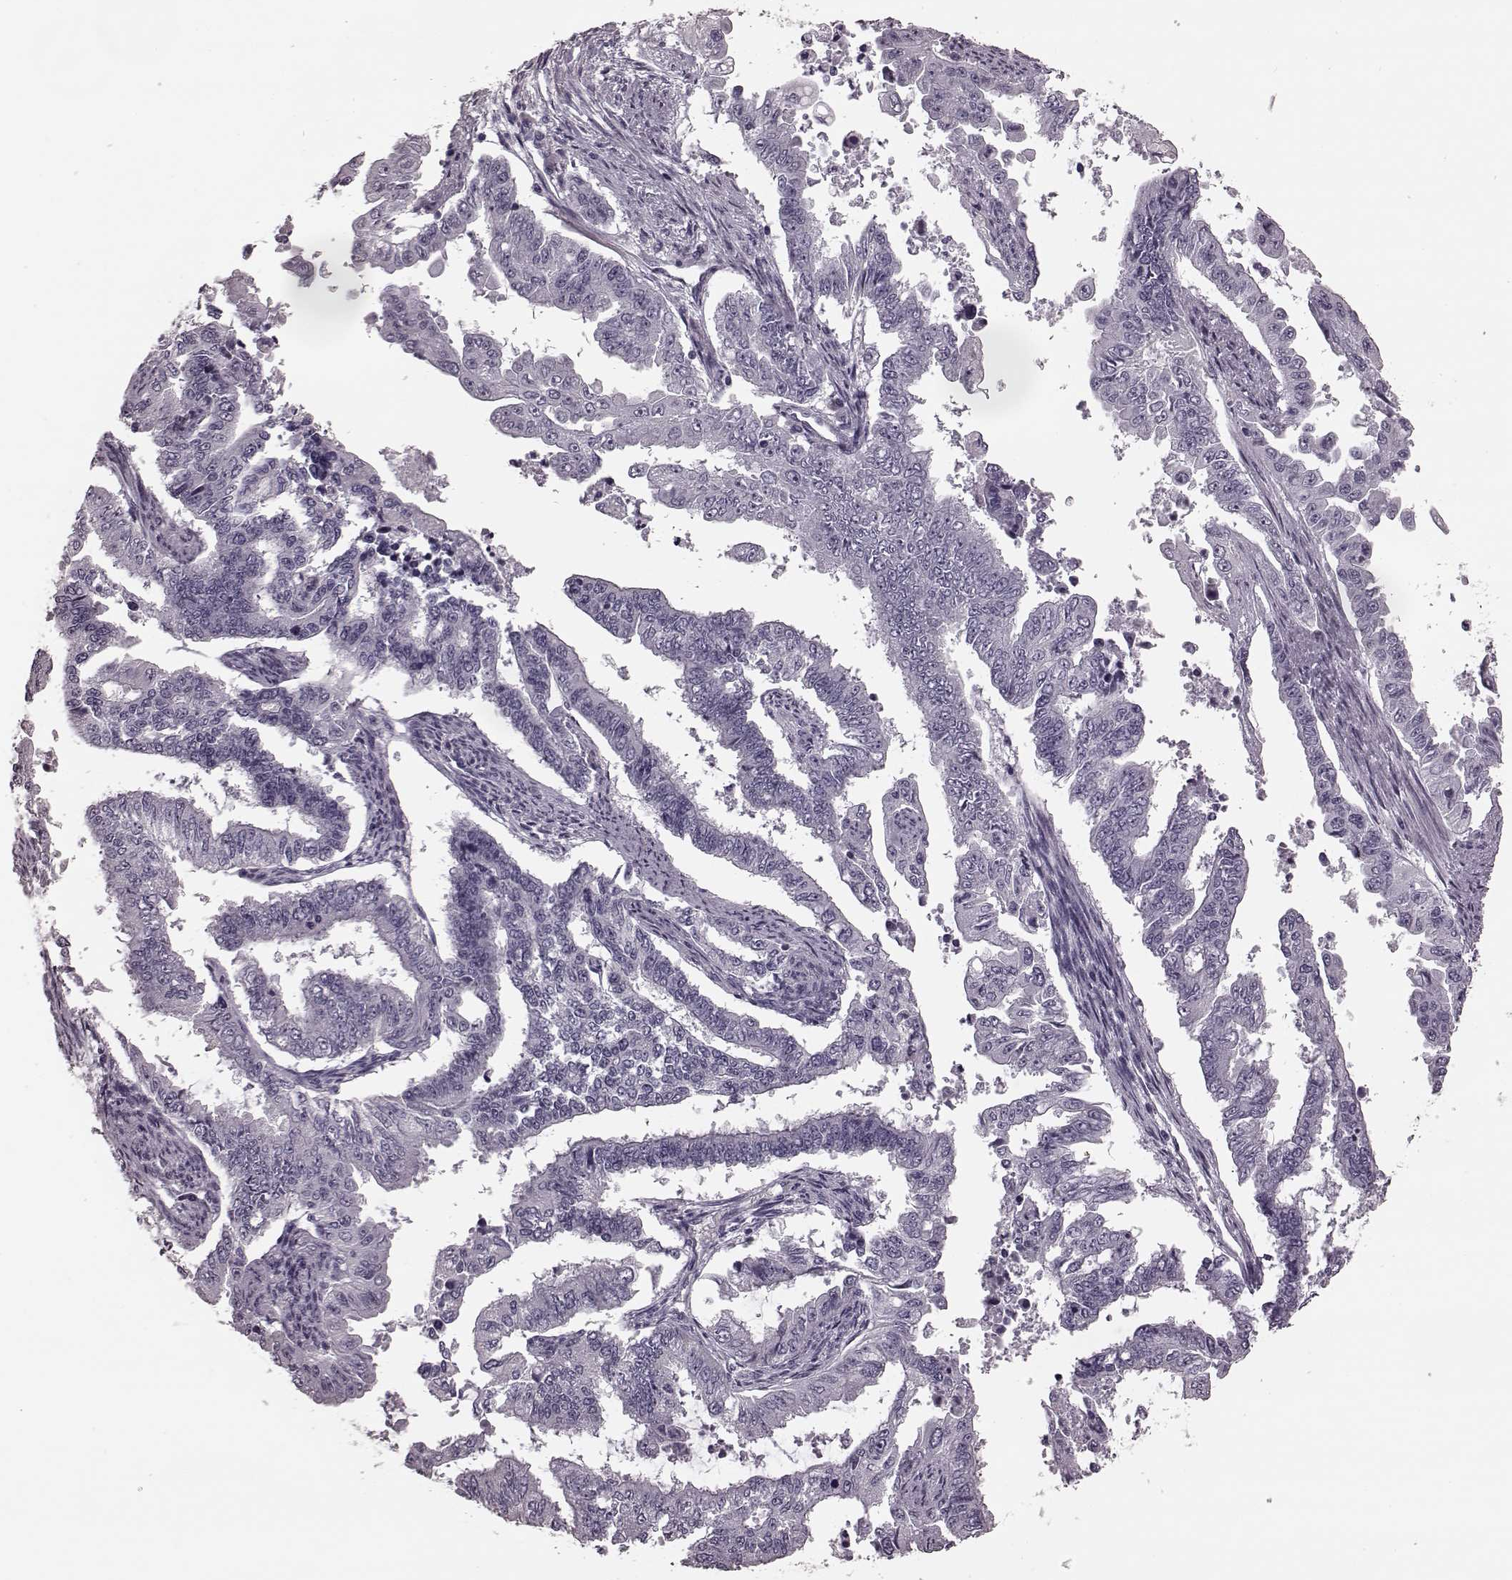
{"staining": {"intensity": "negative", "quantity": "none", "location": "none"}, "tissue": "endometrial cancer", "cell_type": "Tumor cells", "image_type": "cancer", "snomed": [{"axis": "morphology", "description": "Adenocarcinoma, NOS"}, {"axis": "topography", "description": "Uterus"}], "caption": "Image shows no protein positivity in tumor cells of endometrial cancer tissue.", "gene": "TRPM1", "patient": {"sex": "female", "age": 59}}